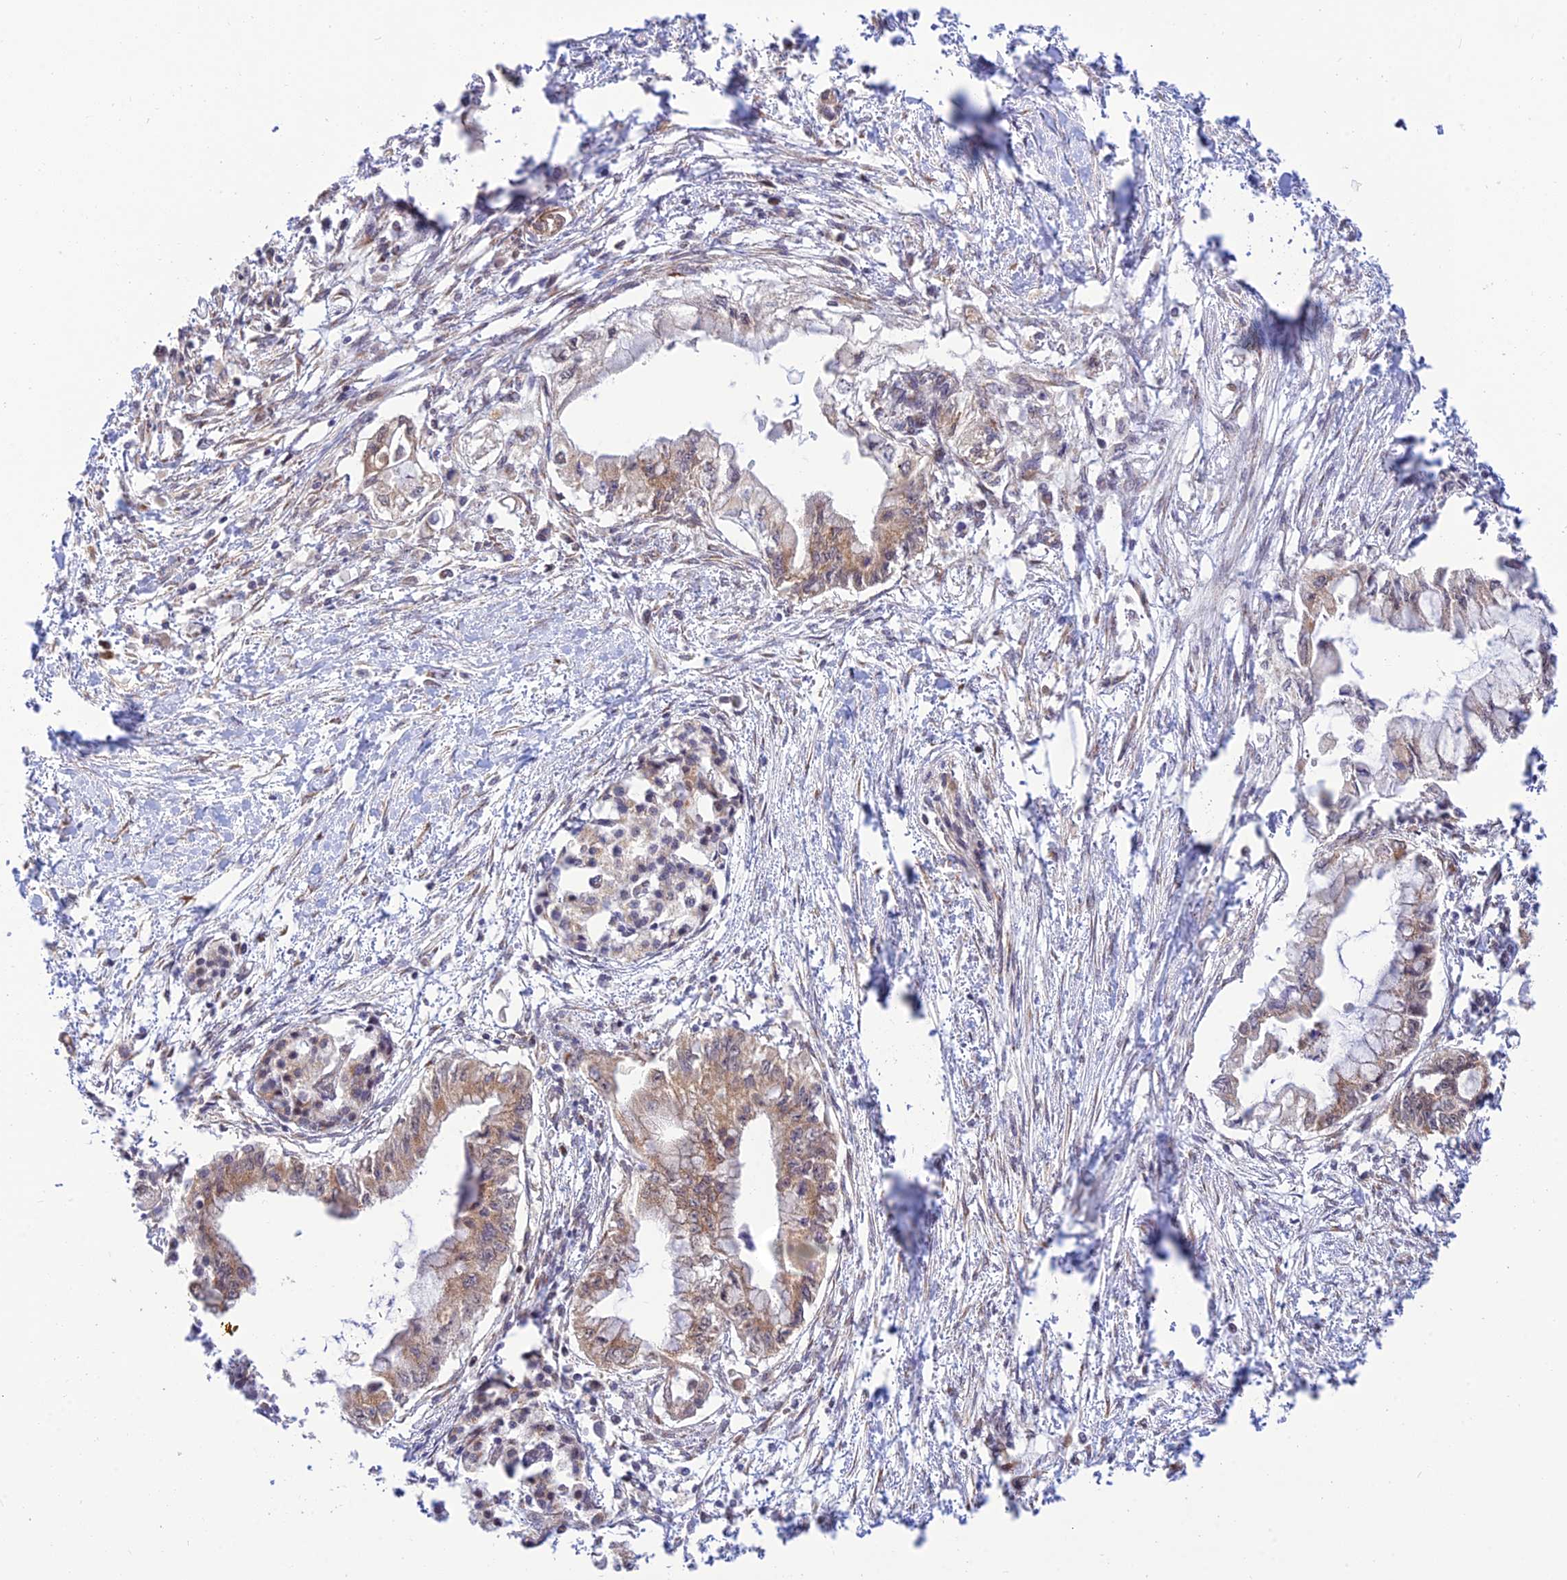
{"staining": {"intensity": "weak", "quantity": "25%-75%", "location": "cytoplasmic/membranous"}, "tissue": "pancreatic cancer", "cell_type": "Tumor cells", "image_type": "cancer", "snomed": [{"axis": "morphology", "description": "Adenocarcinoma, NOS"}, {"axis": "topography", "description": "Pancreas"}], "caption": "IHC staining of pancreatic adenocarcinoma, which exhibits low levels of weak cytoplasmic/membranous staining in about 25%-75% of tumor cells indicating weak cytoplasmic/membranous protein staining. The staining was performed using DAB (3,3'-diaminobenzidine) (brown) for protein detection and nuclei were counterstained in hematoxylin (blue).", "gene": "GOLGA3", "patient": {"sex": "male", "age": 48}}